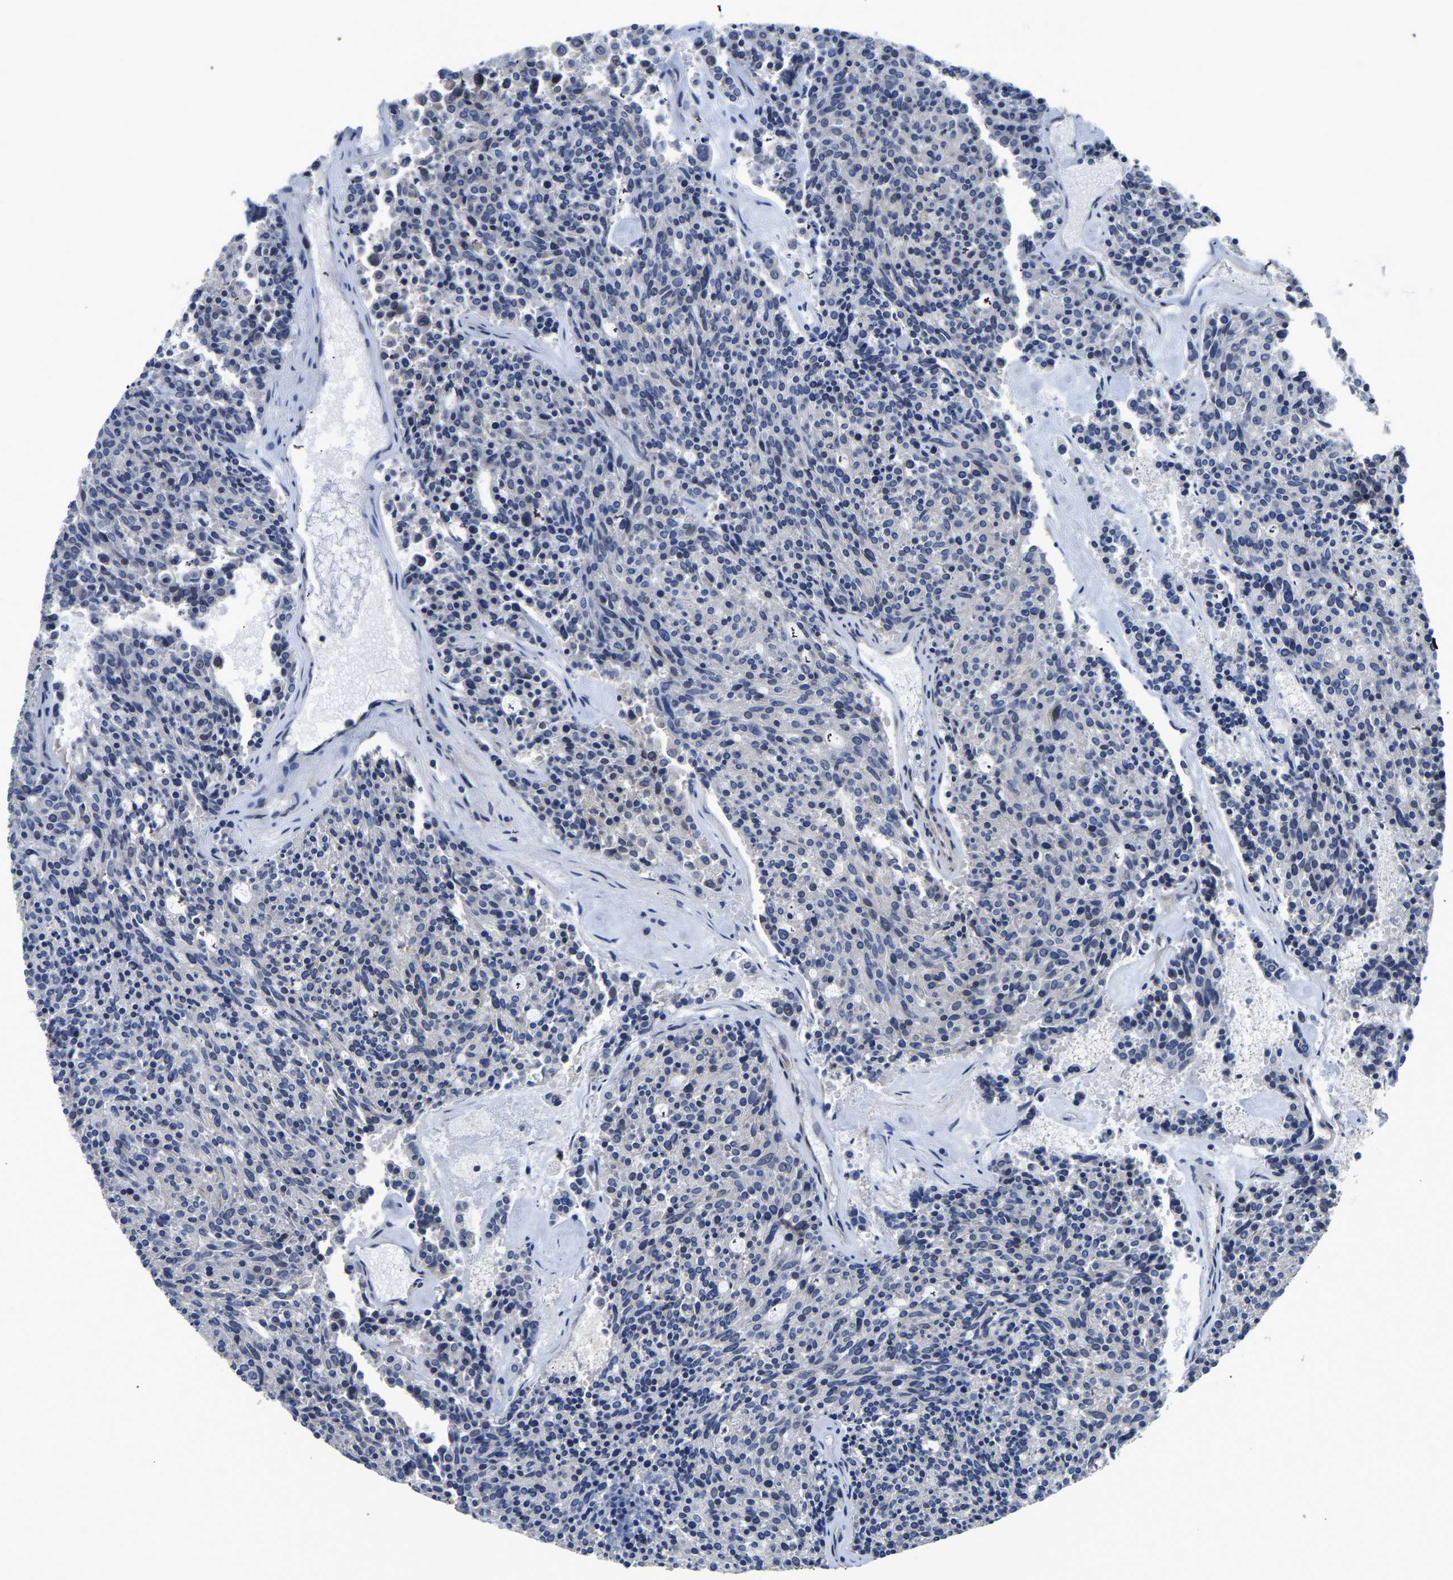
{"staining": {"intensity": "negative", "quantity": "none", "location": "none"}, "tissue": "carcinoid", "cell_type": "Tumor cells", "image_type": "cancer", "snomed": [{"axis": "morphology", "description": "Carcinoid, malignant, NOS"}, {"axis": "topography", "description": "Pancreas"}], "caption": "Immunohistochemical staining of human carcinoid reveals no significant expression in tumor cells. (Stains: DAB (3,3'-diaminobenzidine) IHC with hematoxylin counter stain, Microscopy: brightfield microscopy at high magnification).", "gene": "PDLIM7", "patient": {"sex": "female", "age": 54}}